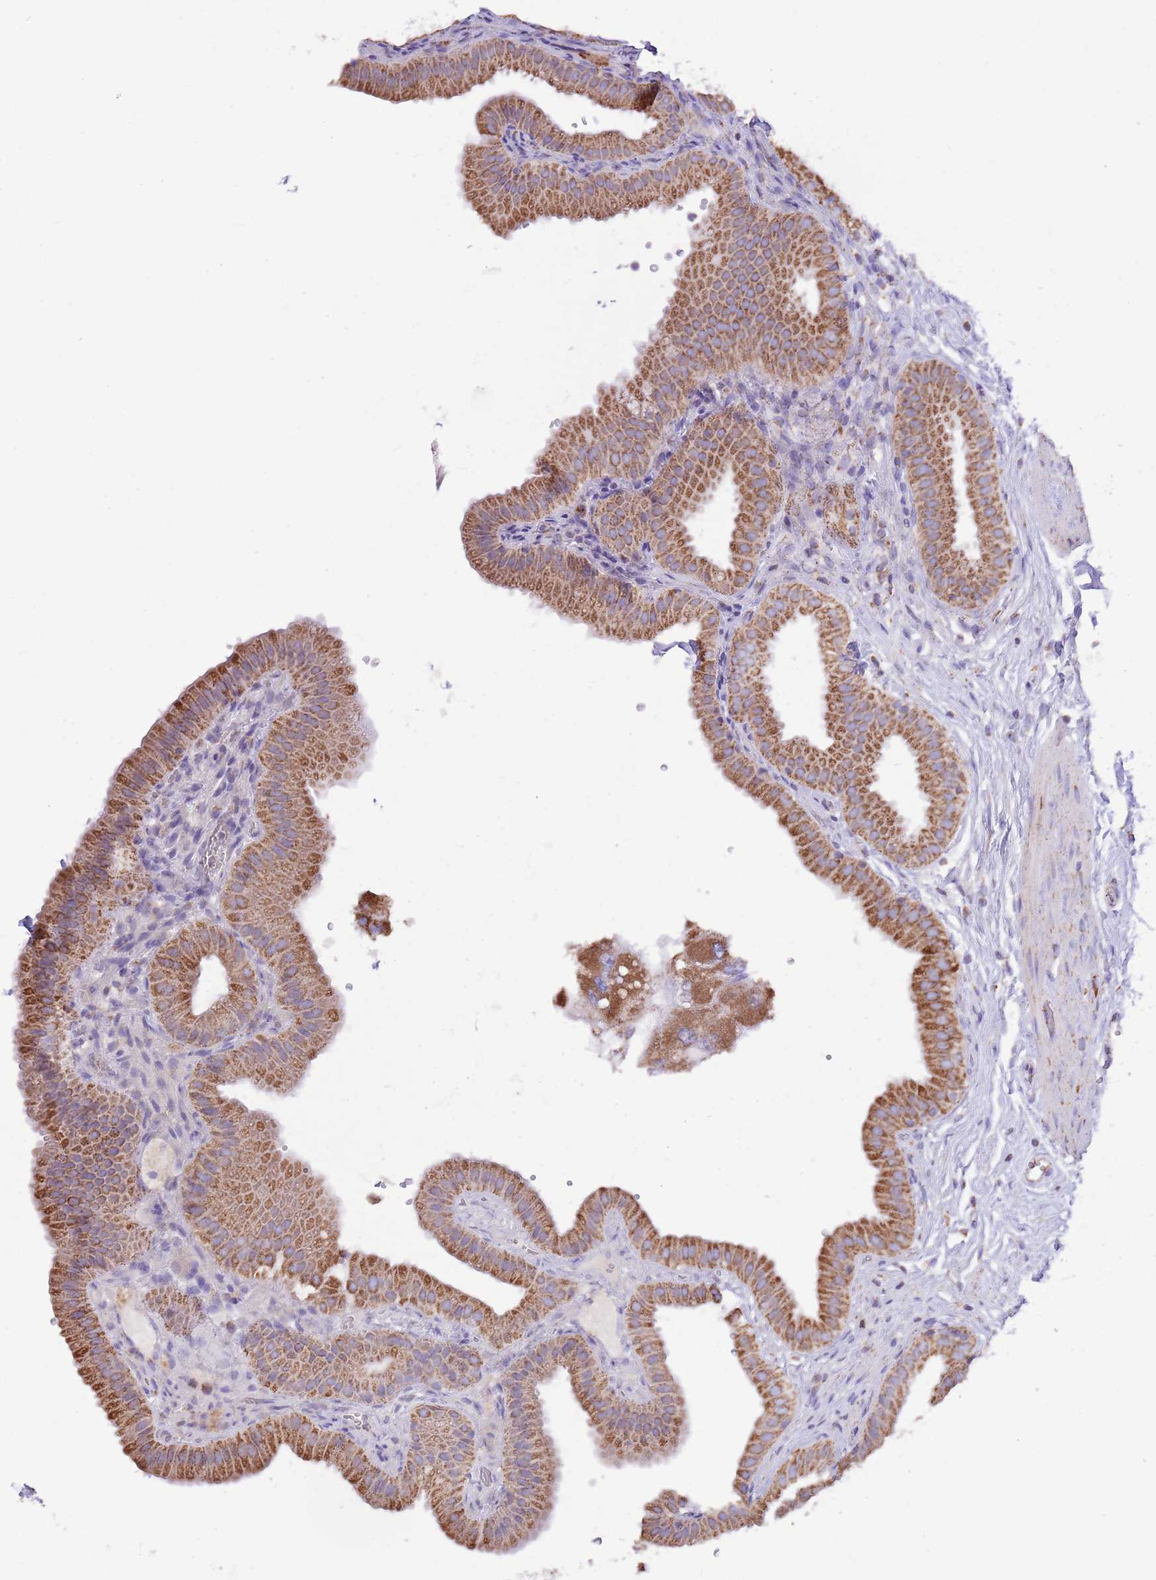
{"staining": {"intensity": "moderate", "quantity": ">75%", "location": "cytoplasmic/membranous"}, "tissue": "gallbladder", "cell_type": "Glandular cells", "image_type": "normal", "snomed": [{"axis": "morphology", "description": "Normal tissue, NOS"}, {"axis": "topography", "description": "Gallbladder"}], "caption": "Gallbladder was stained to show a protein in brown. There is medium levels of moderate cytoplasmic/membranous staining in approximately >75% of glandular cells. The staining was performed using DAB (3,3'-diaminobenzidine), with brown indicating positive protein expression. Nuclei are stained blue with hematoxylin.", "gene": "TEKTIP1", "patient": {"sex": "female", "age": 61}}